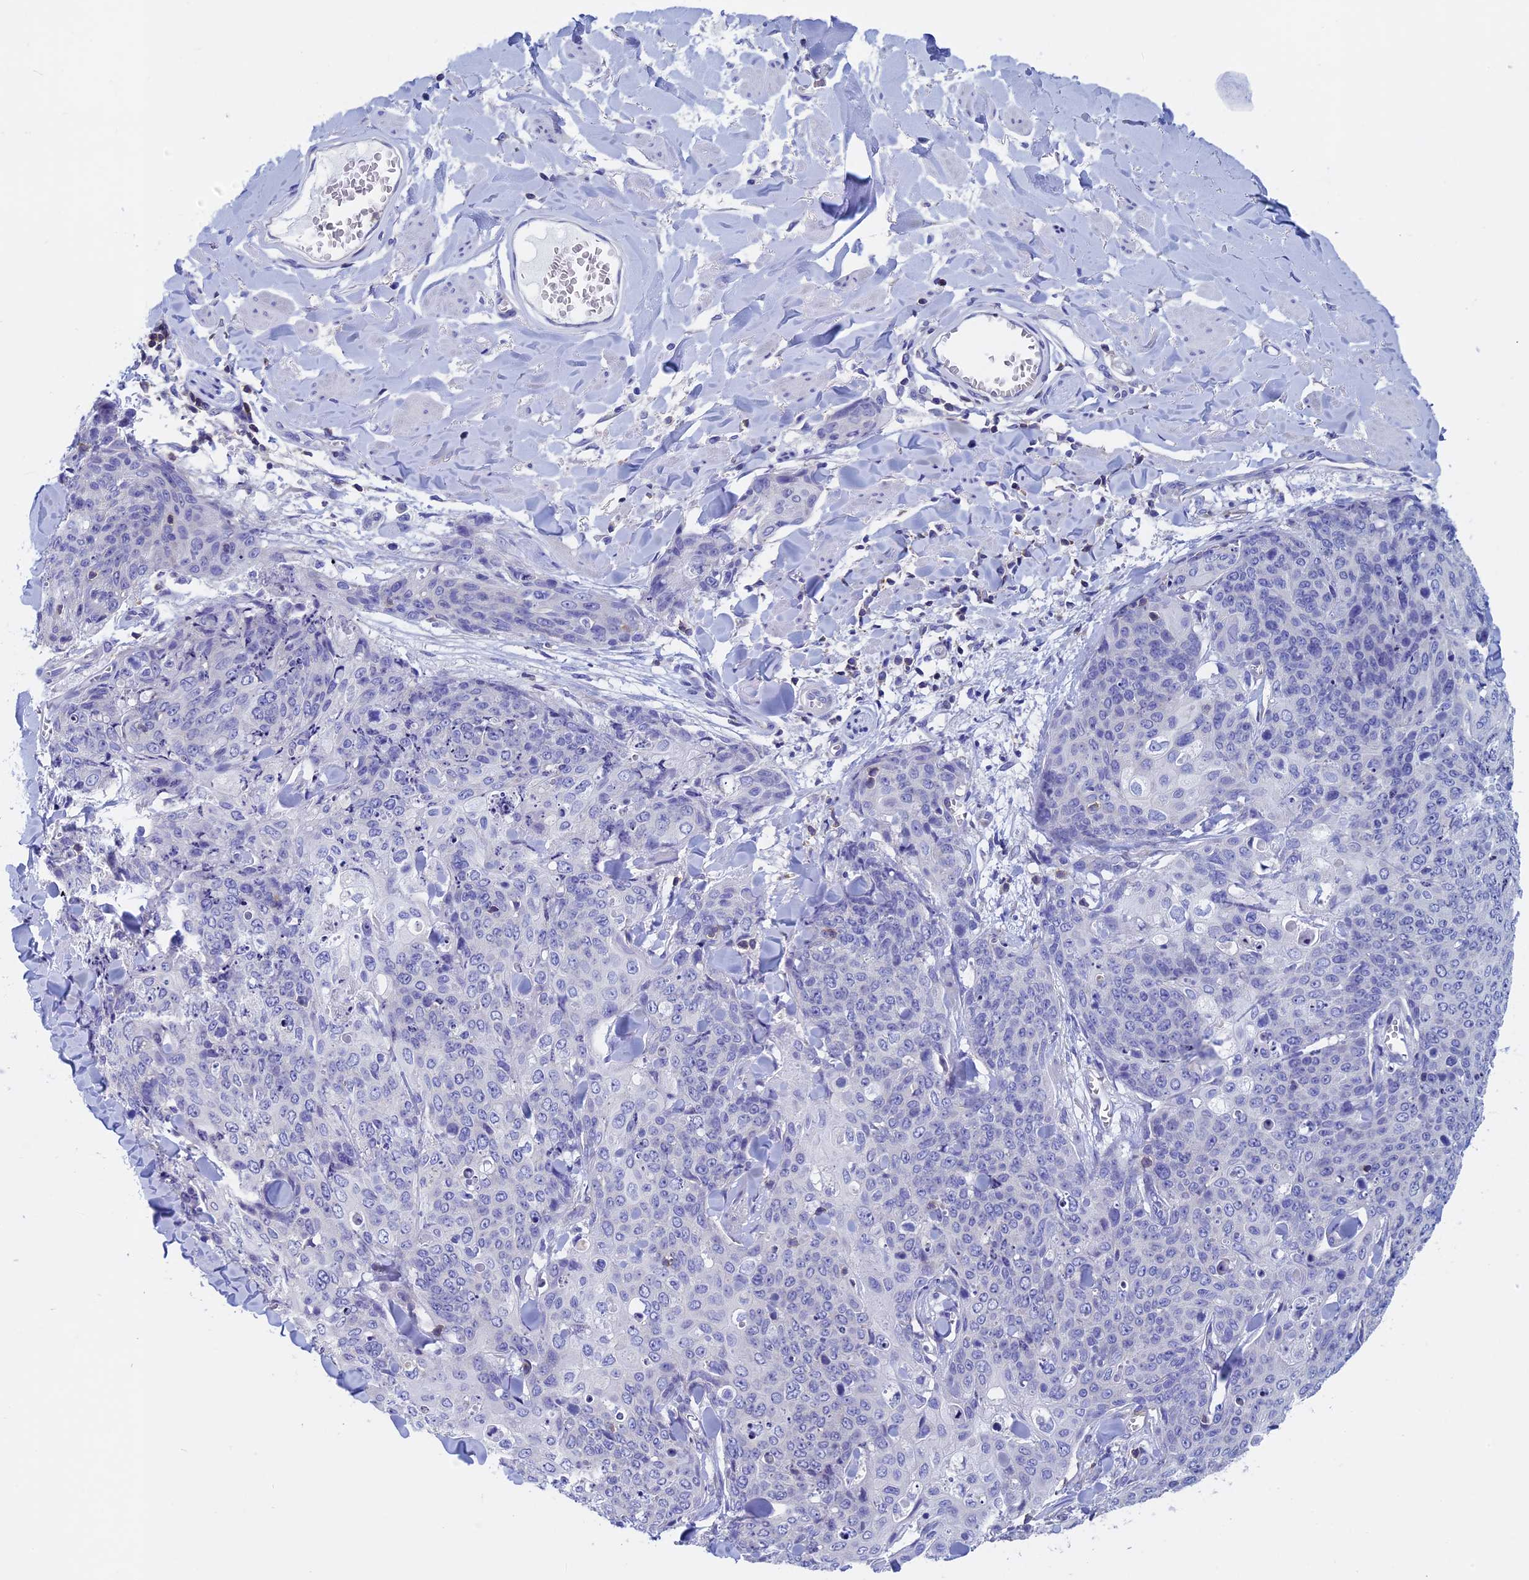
{"staining": {"intensity": "negative", "quantity": "none", "location": "none"}, "tissue": "skin cancer", "cell_type": "Tumor cells", "image_type": "cancer", "snomed": [{"axis": "morphology", "description": "Squamous cell carcinoma, NOS"}, {"axis": "topography", "description": "Skin"}, {"axis": "topography", "description": "Vulva"}], "caption": "An immunohistochemistry image of skin cancer (squamous cell carcinoma) is shown. There is no staining in tumor cells of skin cancer (squamous cell carcinoma). (Immunohistochemistry (ihc), brightfield microscopy, high magnification).", "gene": "SEPTIN1", "patient": {"sex": "female", "age": 85}}